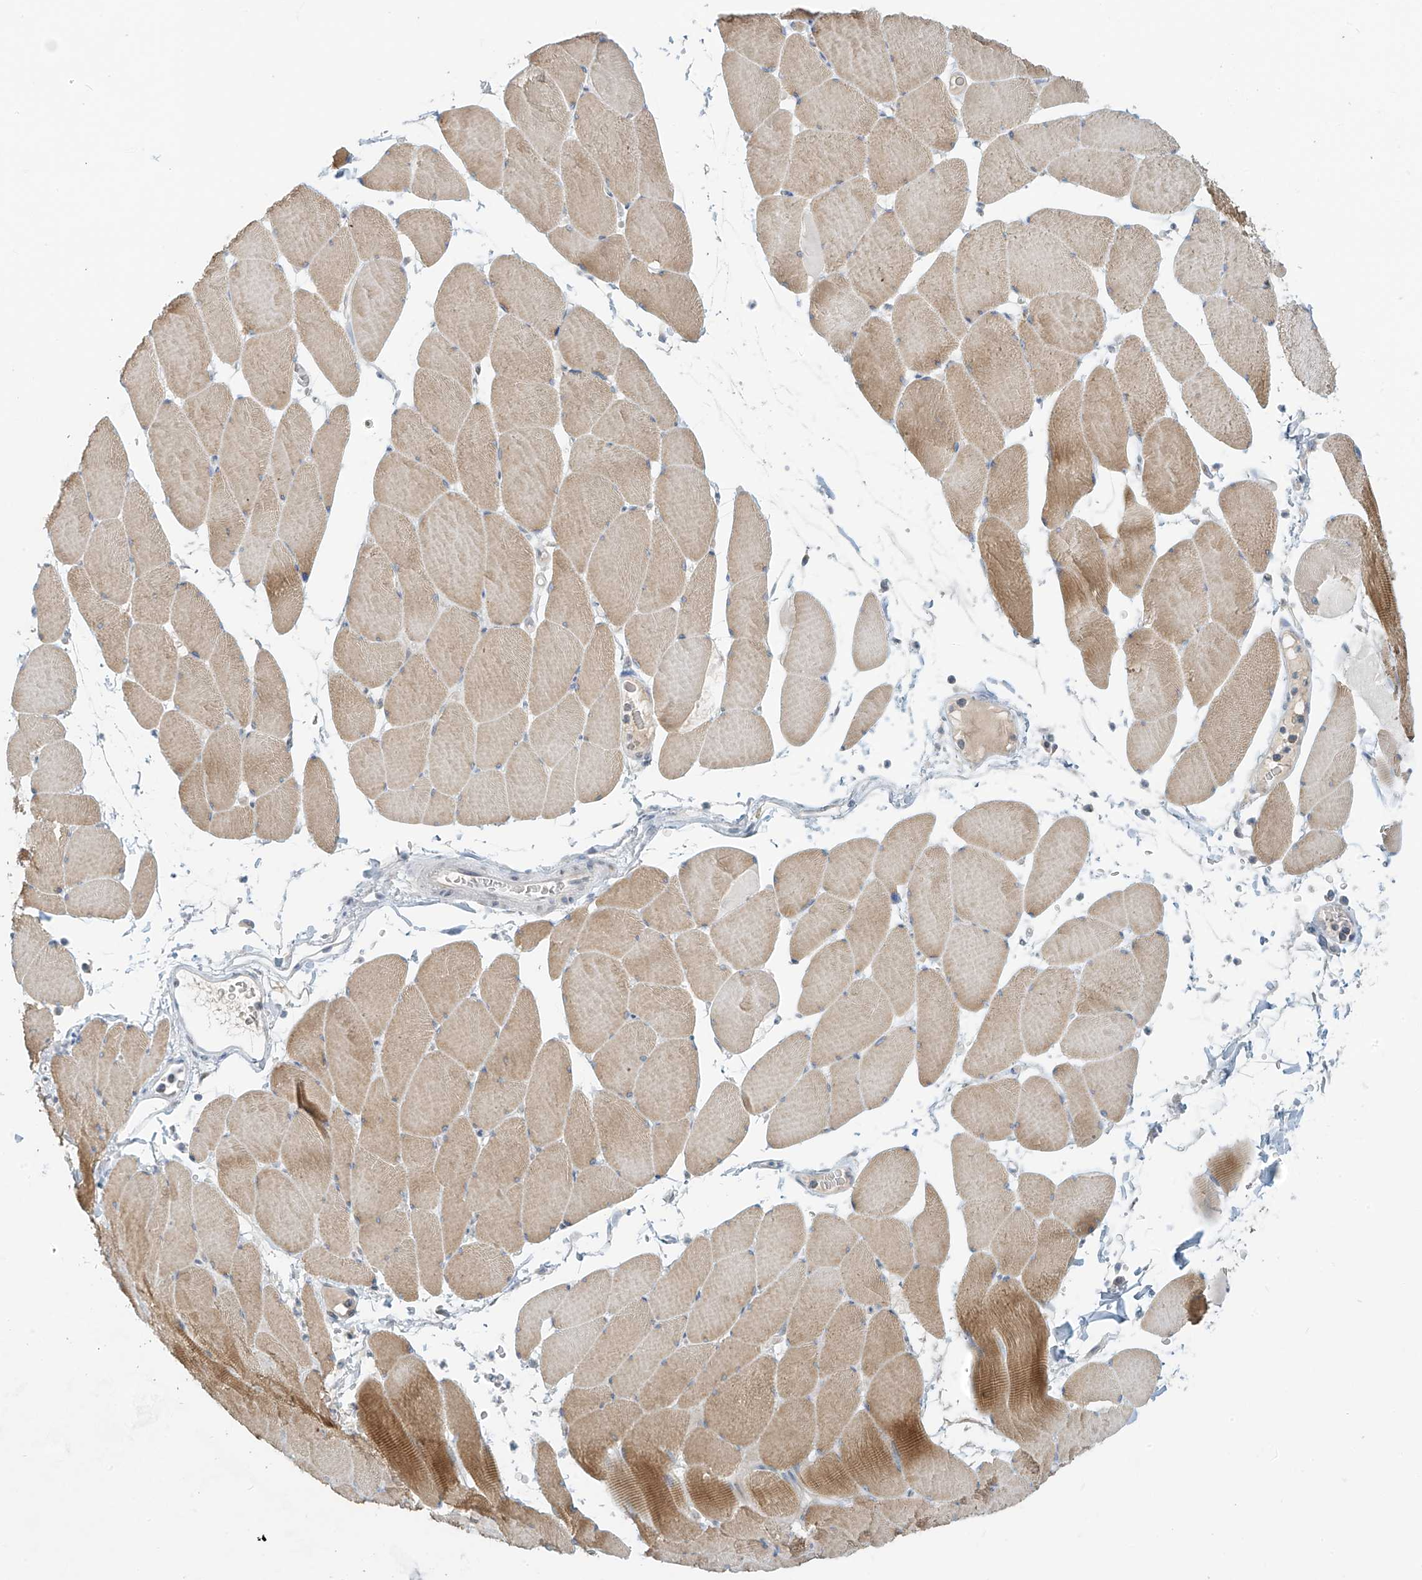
{"staining": {"intensity": "moderate", "quantity": ">75%", "location": "cytoplasmic/membranous"}, "tissue": "skeletal muscle", "cell_type": "Myocytes", "image_type": "normal", "snomed": [{"axis": "morphology", "description": "Normal tissue, NOS"}, {"axis": "topography", "description": "Skeletal muscle"}, {"axis": "topography", "description": "Head-Neck"}], "caption": "Immunohistochemistry (IHC) image of normal skeletal muscle: skeletal muscle stained using IHC demonstrates medium levels of moderate protein expression localized specifically in the cytoplasmic/membranous of myocytes, appearing as a cytoplasmic/membranous brown color.", "gene": "C2orf42", "patient": {"sex": "male", "age": 66}}